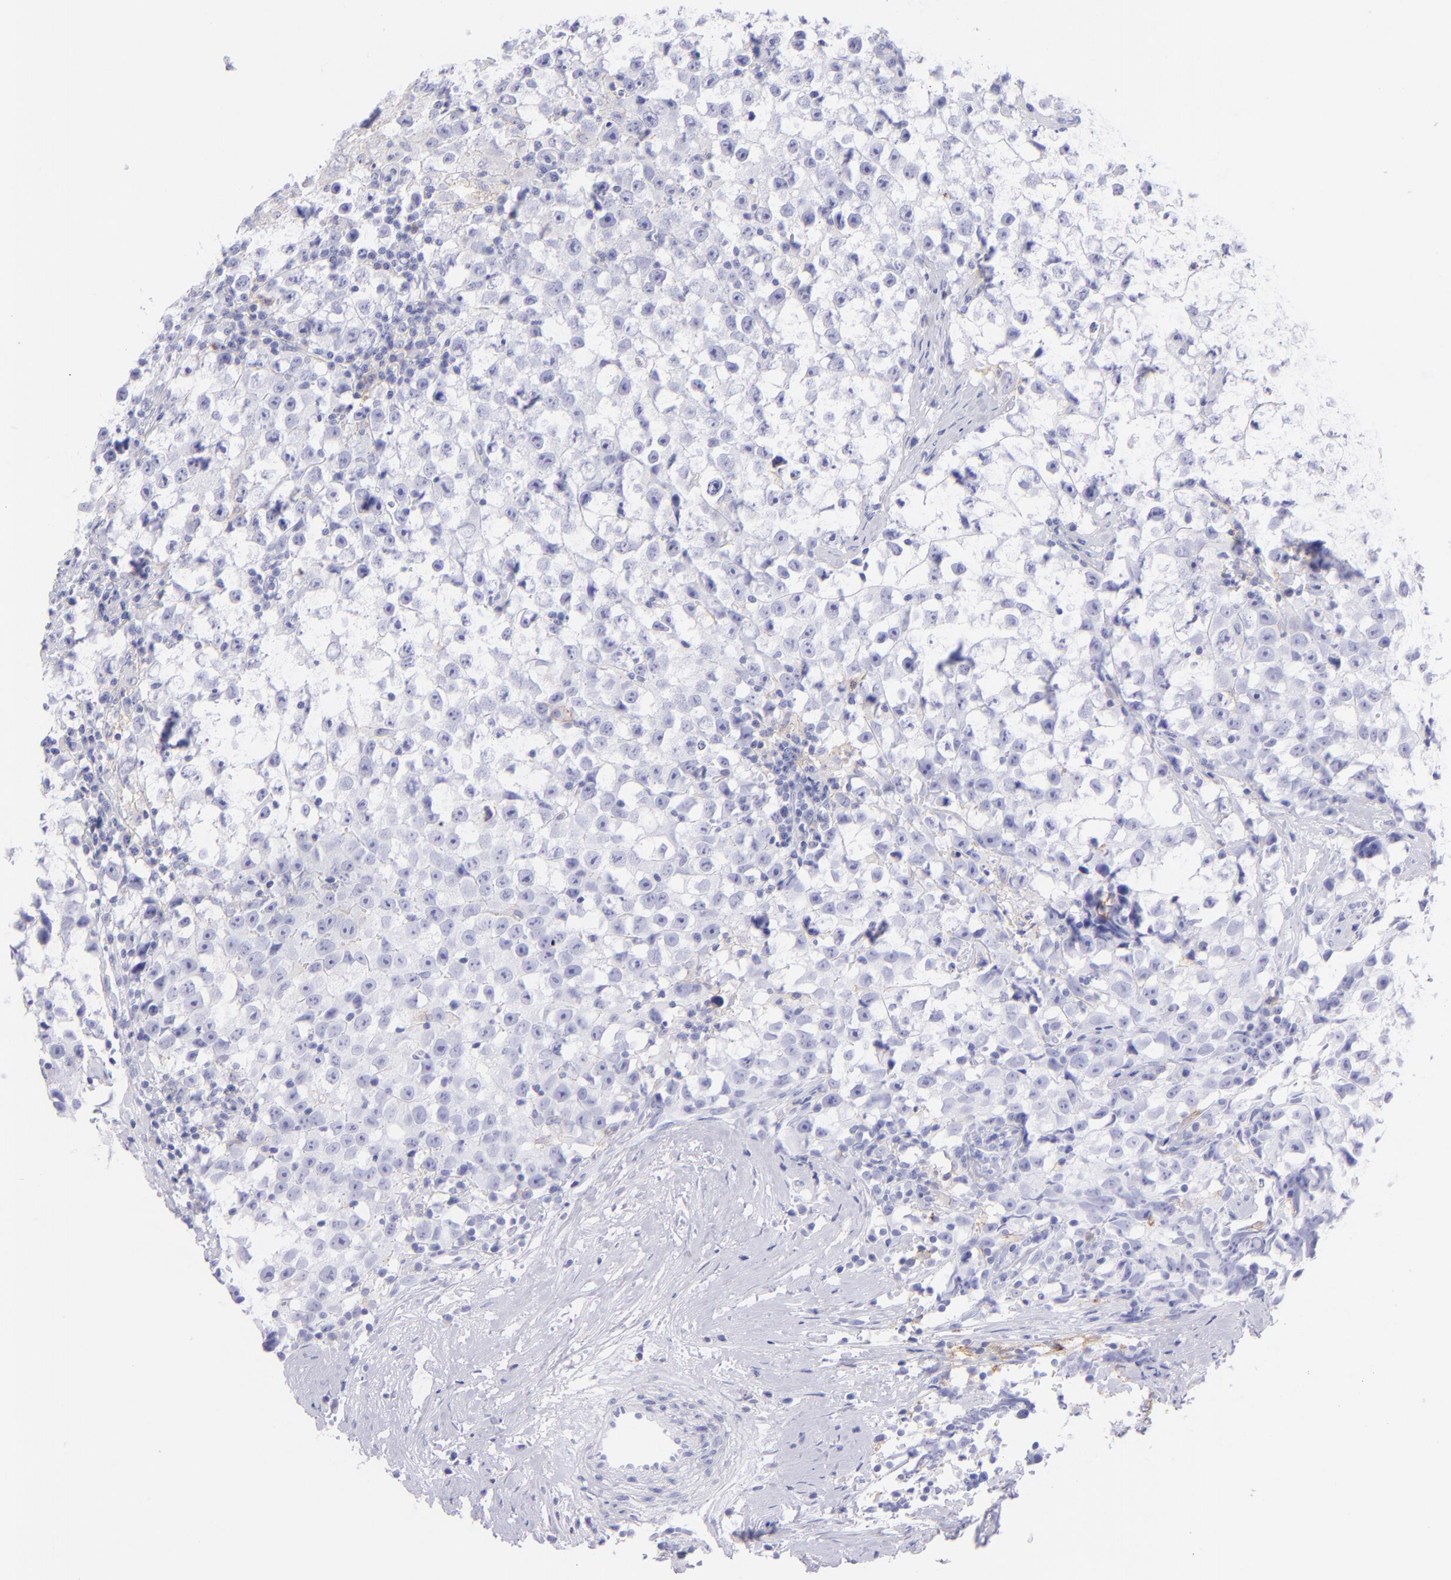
{"staining": {"intensity": "negative", "quantity": "none", "location": "none"}, "tissue": "testis cancer", "cell_type": "Tumor cells", "image_type": "cancer", "snomed": [{"axis": "morphology", "description": "Seminoma, NOS"}, {"axis": "topography", "description": "Testis"}], "caption": "Protein analysis of testis seminoma exhibits no significant expression in tumor cells. (Stains: DAB immunohistochemistry with hematoxylin counter stain, Microscopy: brightfield microscopy at high magnification).", "gene": "CD72", "patient": {"sex": "male", "age": 35}}